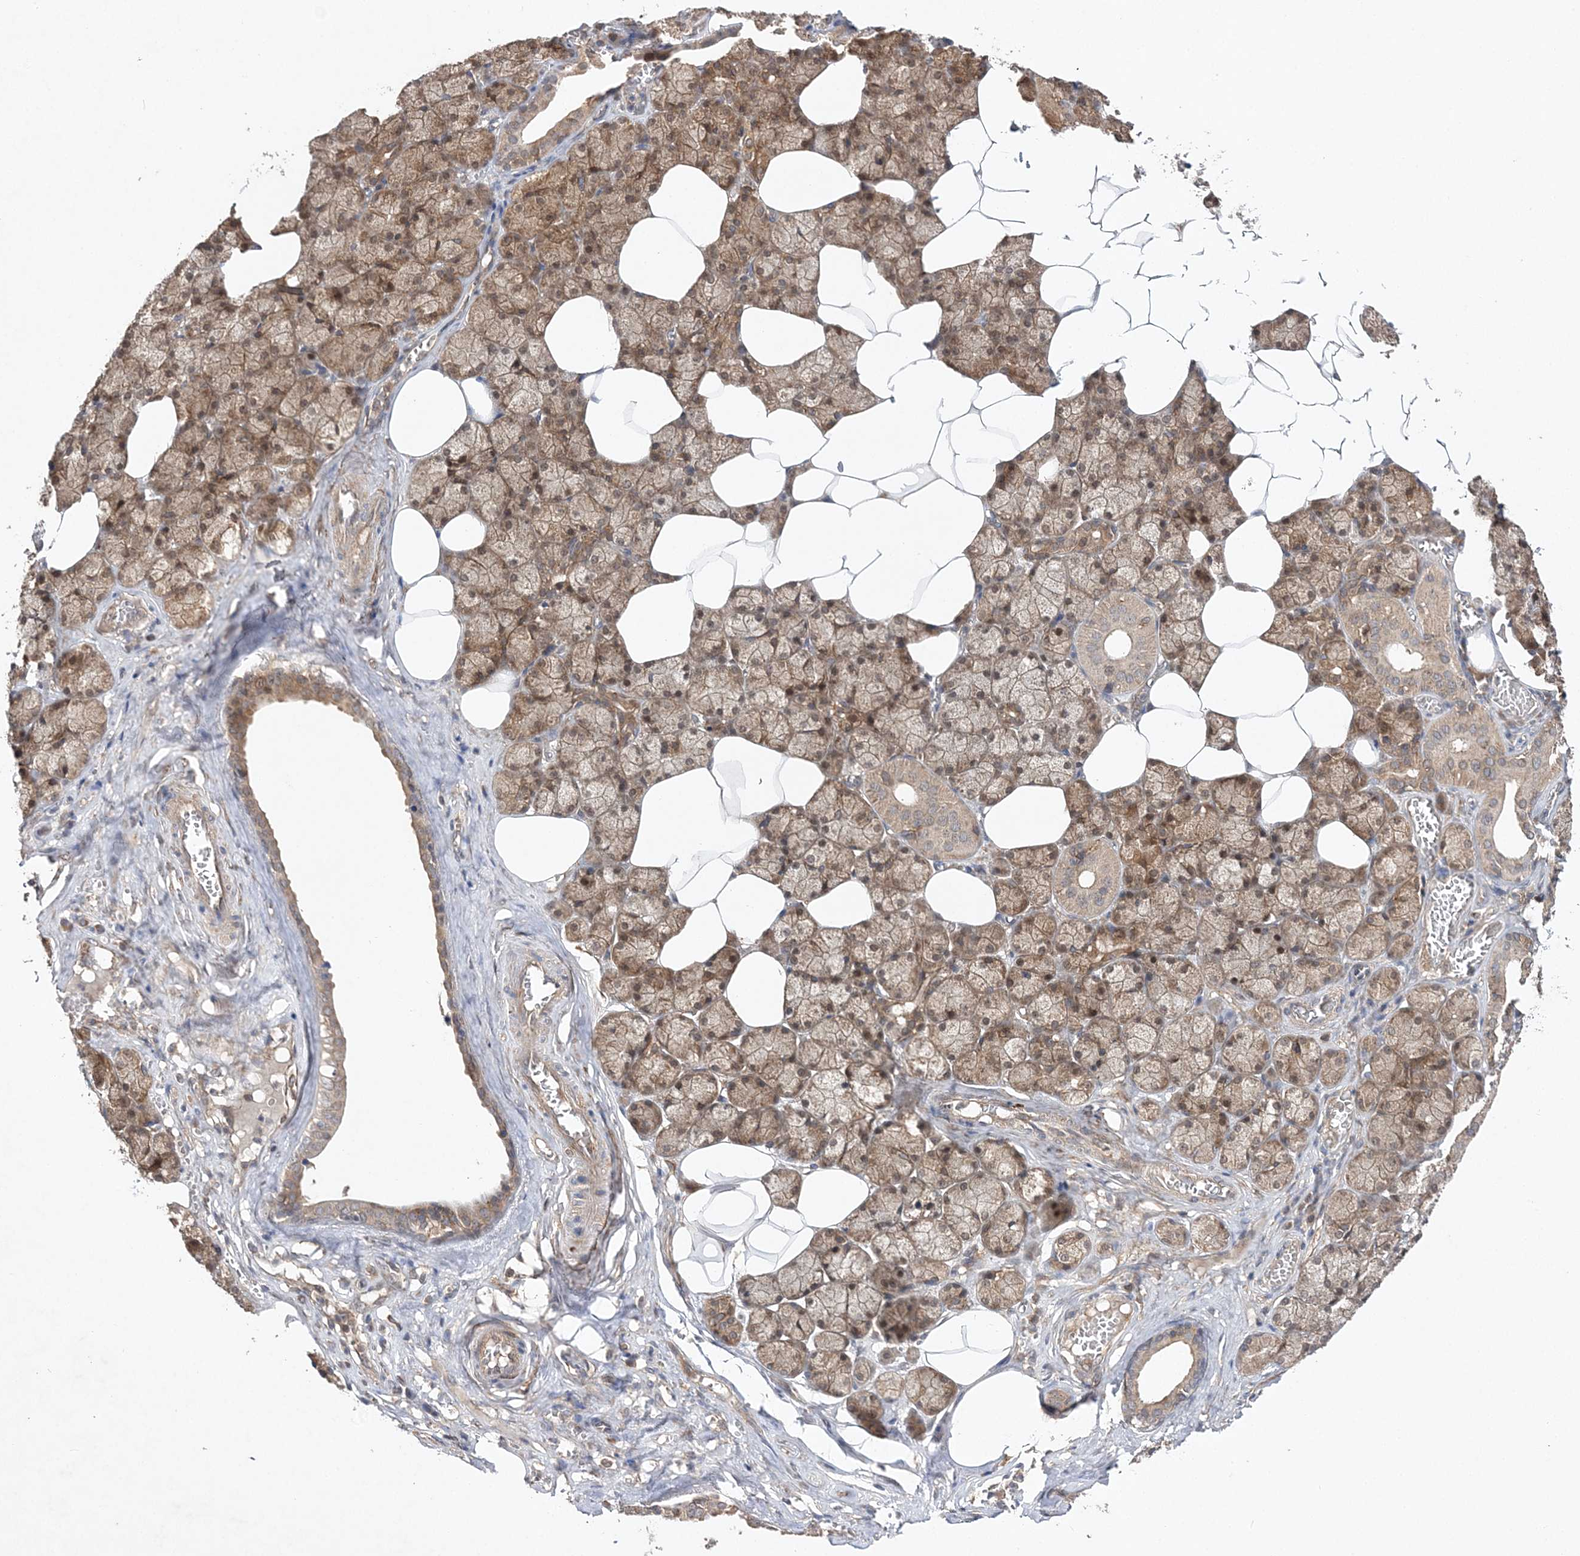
{"staining": {"intensity": "moderate", "quantity": ">75%", "location": "cytoplasmic/membranous,nuclear"}, "tissue": "salivary gland", "cell_type": "Glandular cells", "image_type": "normal", "snomed": [{"axis": "morphology", "description": "Normal tissue, NOS"}, {"axis": "topography", "description": "Salivary gland"}], "caption": "The photomicrograph exhibits immunohistochemical staining of unremarkable salivary gland. There is moderate cytoplasmic/membranous,nuclear staining is appreciated in approximately >75% of glandular cells.", "gene": "TMEM9B", "patient": {"sex": "male", "age": 62}}